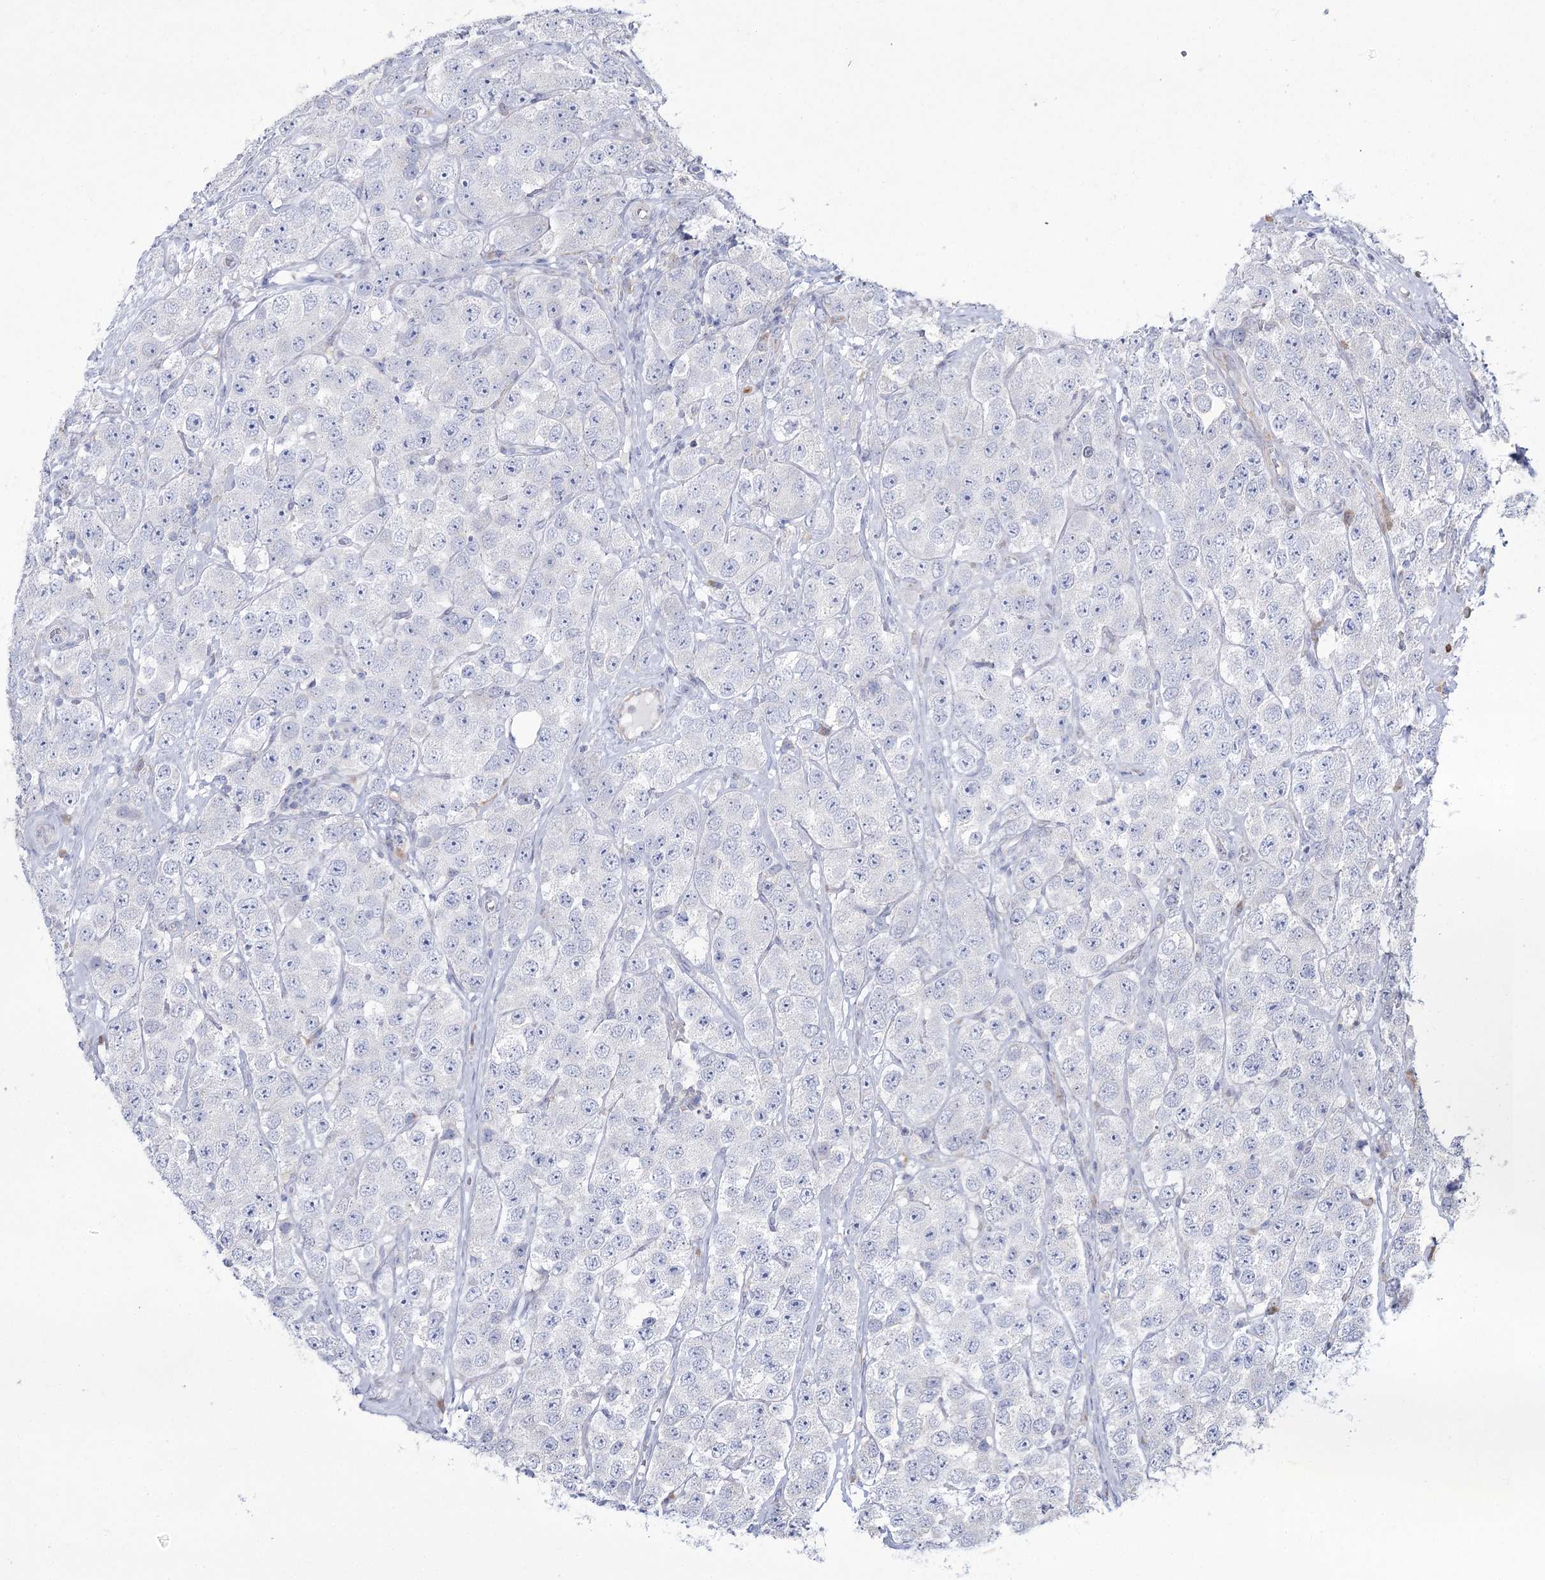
{"staining": {"intensity": "negative", "quantity": "none", "location": "none"}, "tissue": "testis cancer", "cell_type": "Tumor cells", "image_type": "cancer", "snomed": [{"axis": "morphology", "description": "Seminoma, NOS"}, {"axis": "topography", "description": "Testis"}], "caption": "Immunohistochemical staining of seminoma (testis) shows no significant expression in tumor cells.", "gene": "NIPAL4", "patient": {"sex": "male", "age": 28}}